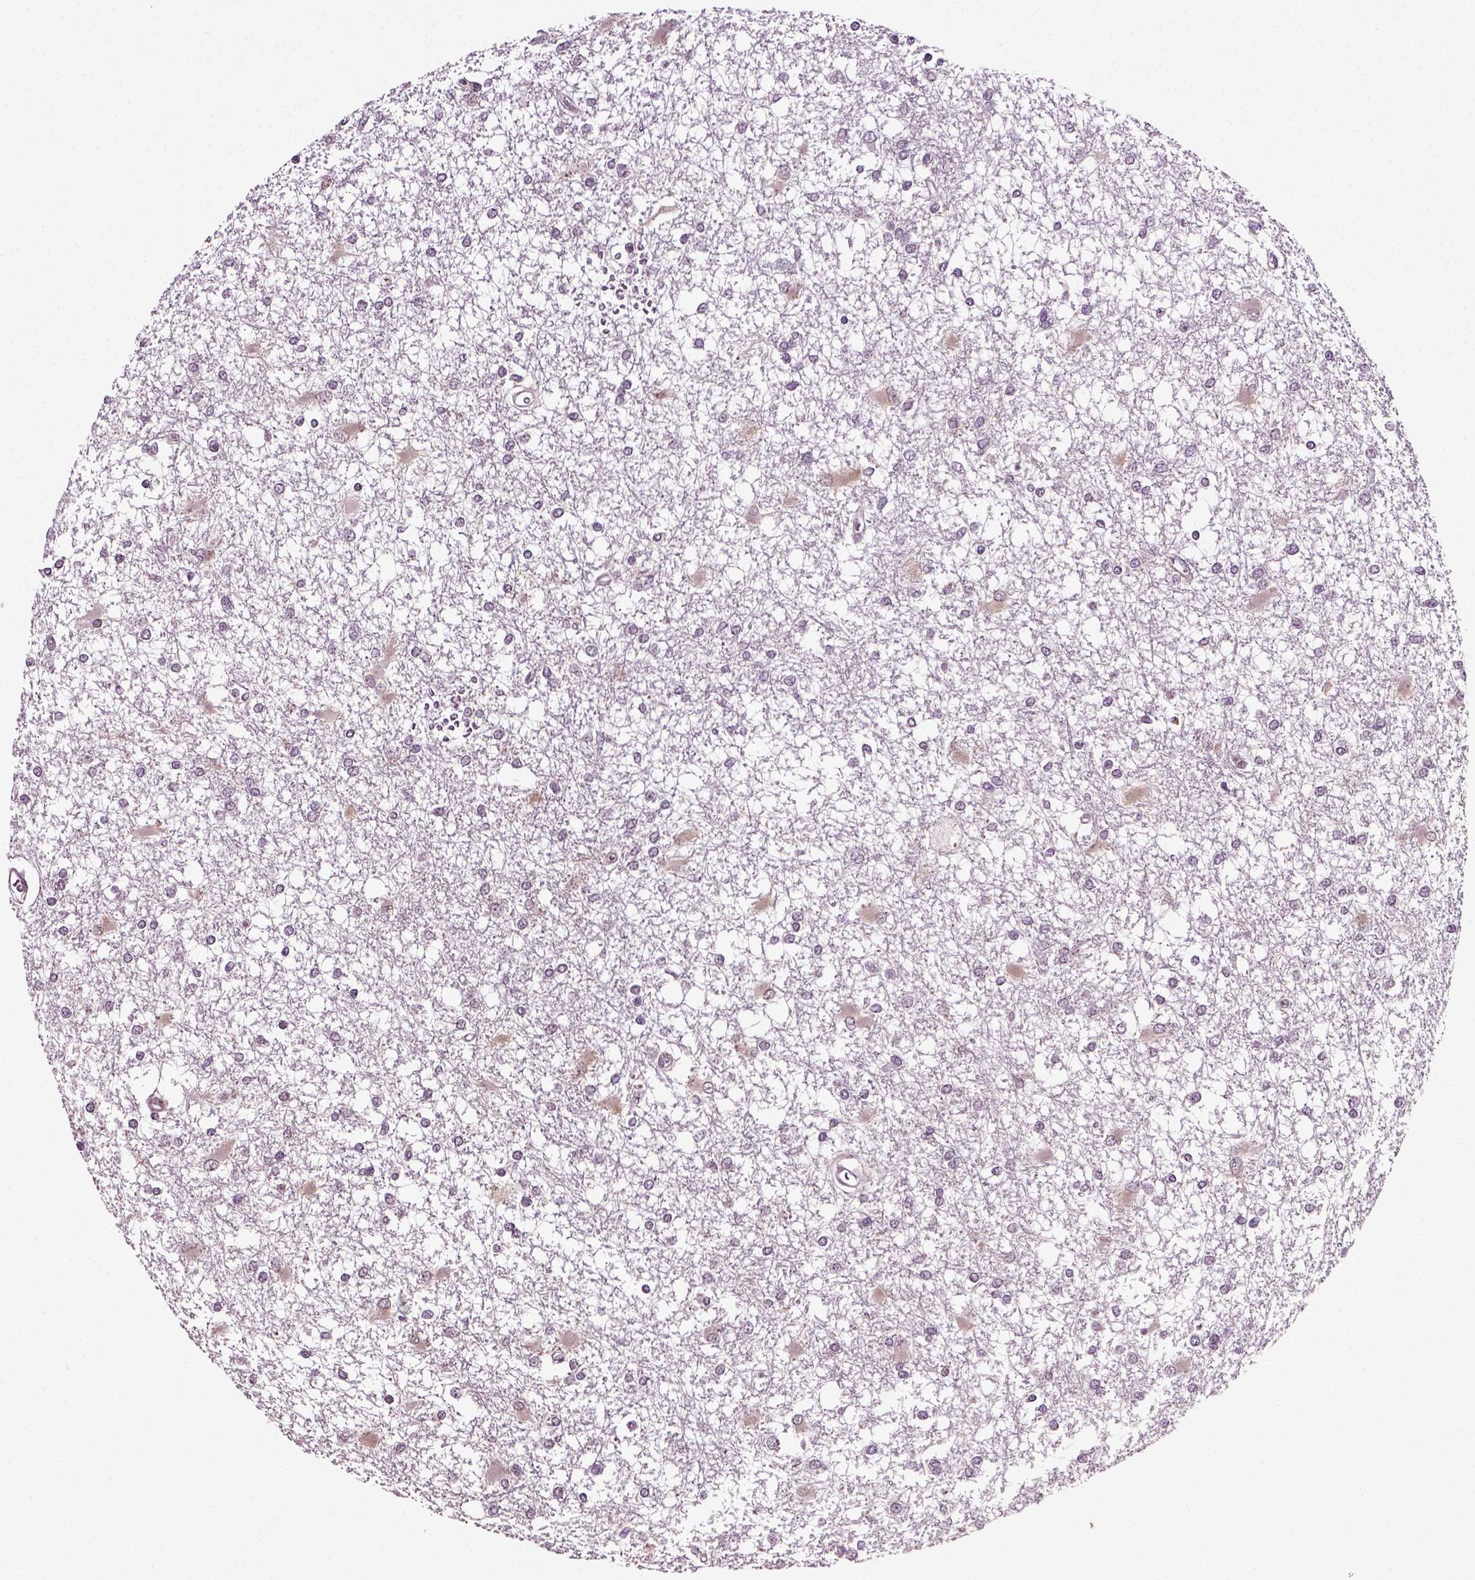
{"staining": {"intensity": "negative", "quantity": "none", "location": "none"}, "tissue": "glioma", "cell_type": "Tumor cells", "image_type": "cancer", "snomed": [{"axis": "morphology", "description": "Glioma, malignant, High grade"}, {"axis": "topography", "description": "Cerebral cortex"}], "caption": "Immunohistochemistry (IHC) micrograph of neoplastic tissue: glioma stained with DAB (3,3'-diaminobenzidine) reveals no significant protein positivity in tumor cells. Nuclei are stained in blue.", "gene": "KNSTRN", "patient": {"sex": "male", "age": 79}}